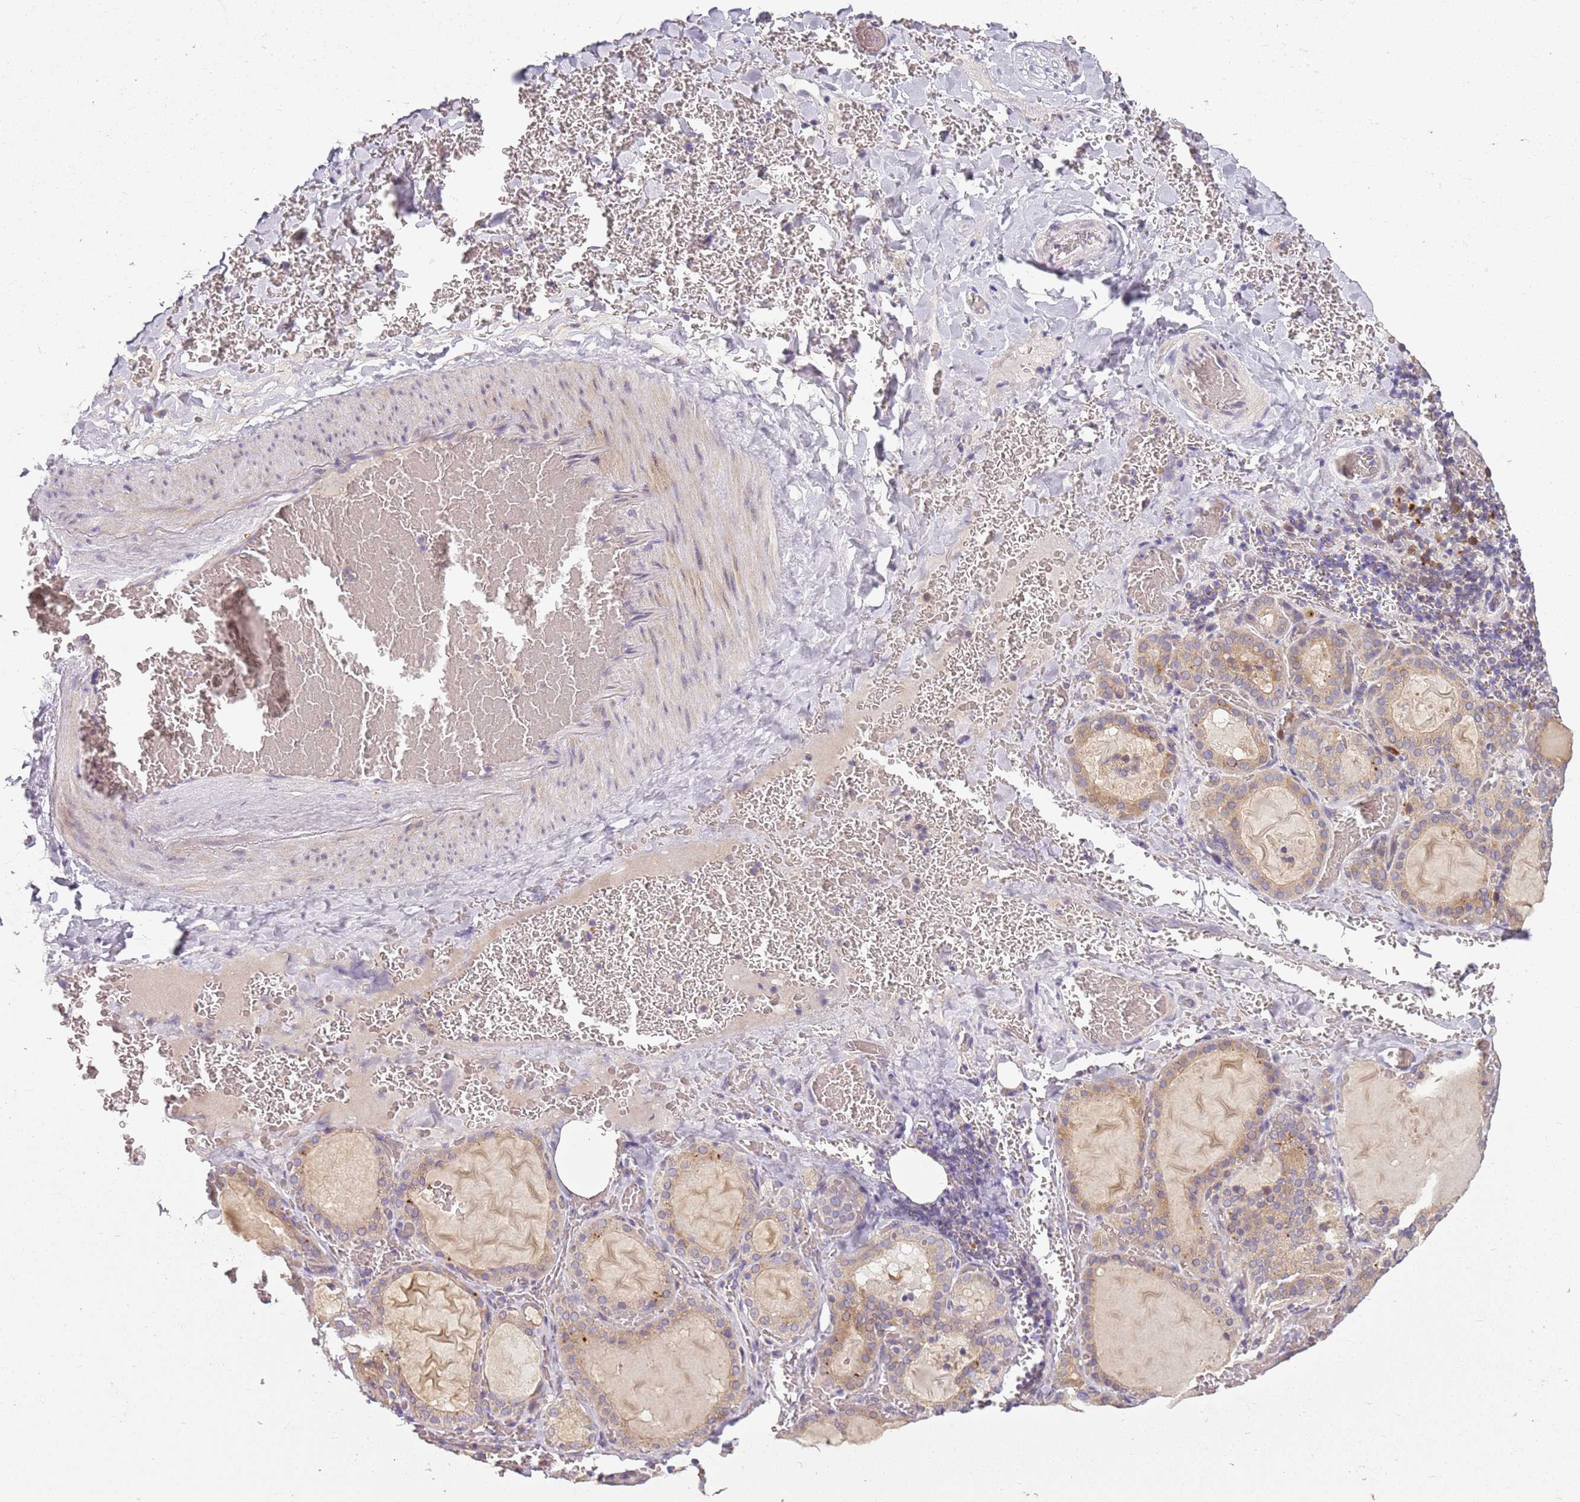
{"staining": {"intensity": "moderate", "quantity": ">75%", "location": "cytoplasmic/membranous"}, "tissue": "thyroid gland", "cell_type": "Glandular cells", "image_type": "normal", "snomed": [{"axis": "morphology", "description": "Normal tissue, NOS"}, {"axis": "topography", "description": "Thyroid gland"}], "caption": "Moderate cytoplasmic/membranous protein positivity is appreciated in approximately >75% of glandular cells in thyroid gland.", "gene": "RPS28", "patient": {"sex": "female", "age": 39}}